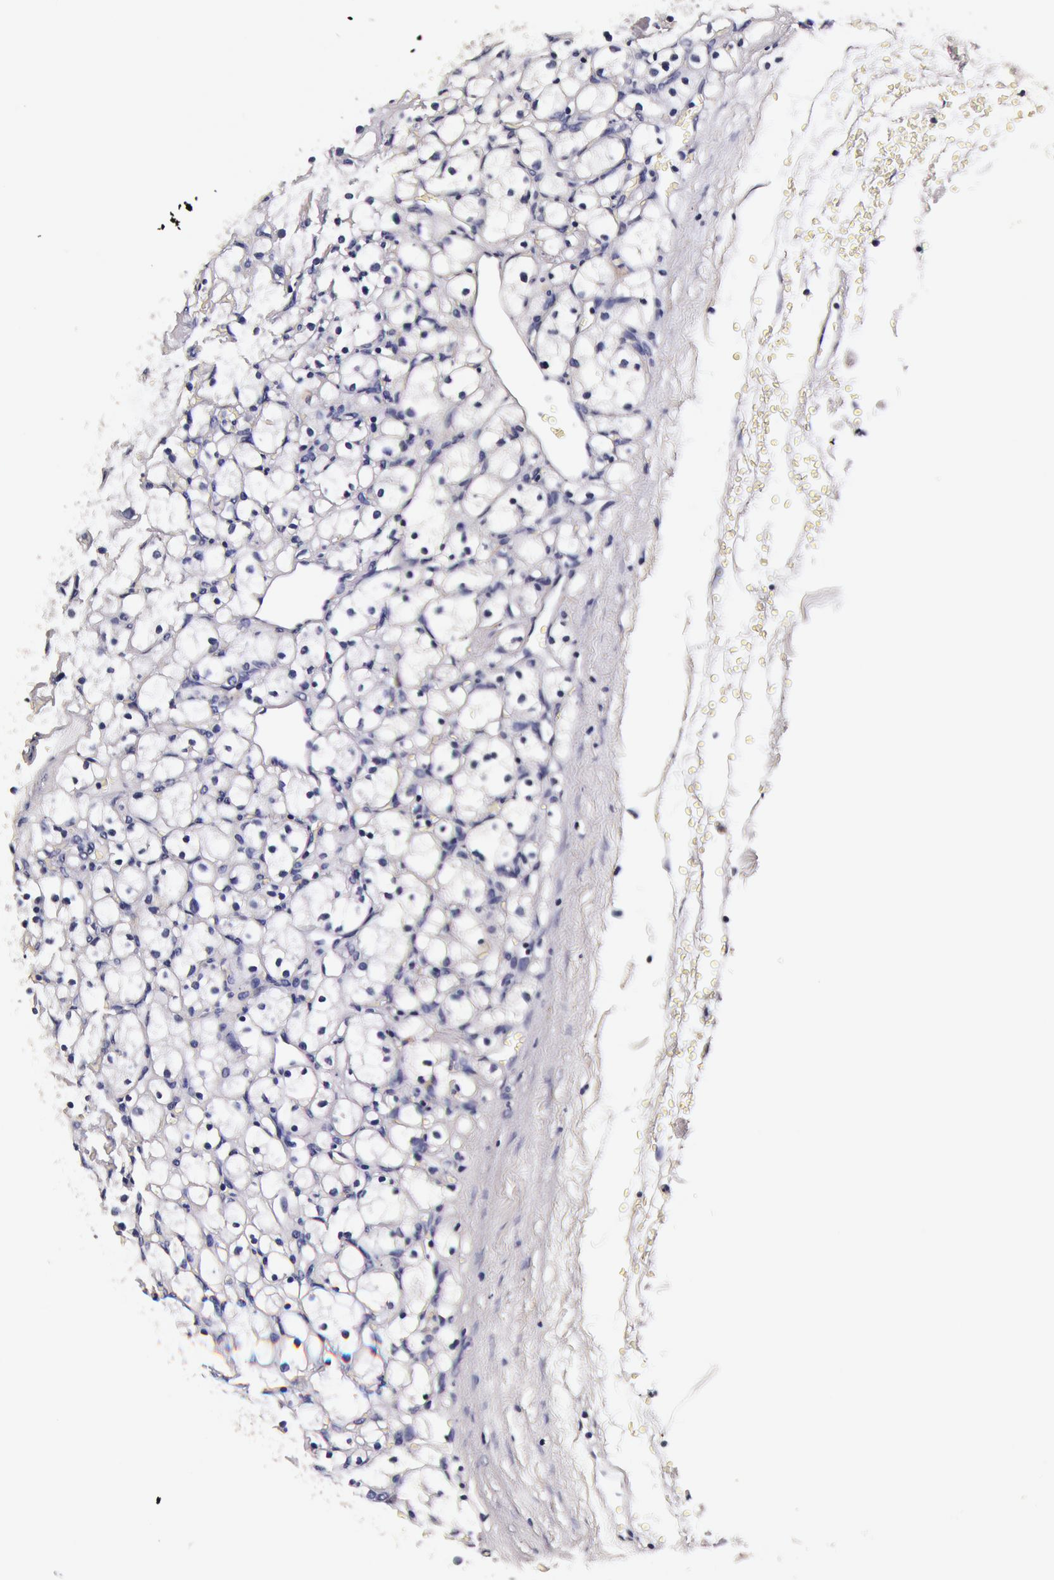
{"staining": {"intensity": "negative", "quantity": "none", "location": "none"}, "tissue": "renal cancer", "cell_type": "Tumor cells", "image_type": "cancer", "snomed": [{"axis": "morphology", "description": "Adenocarcinoma, NOS"}, {"axis": "topography", "description": "Kidney"}], "caption": "This micrograph is of renal cancer stained with immunohistochemistry (IHC) to label a protein in brown with the nuclei are counter-stained blue. There is no staining in tumor cells. The staining is performed using DAB brown chromogen with nuclei counter-stained in using hematoxylin.", "gene": "CCDC22", "patient": {"sex": "female", "age": 83}}